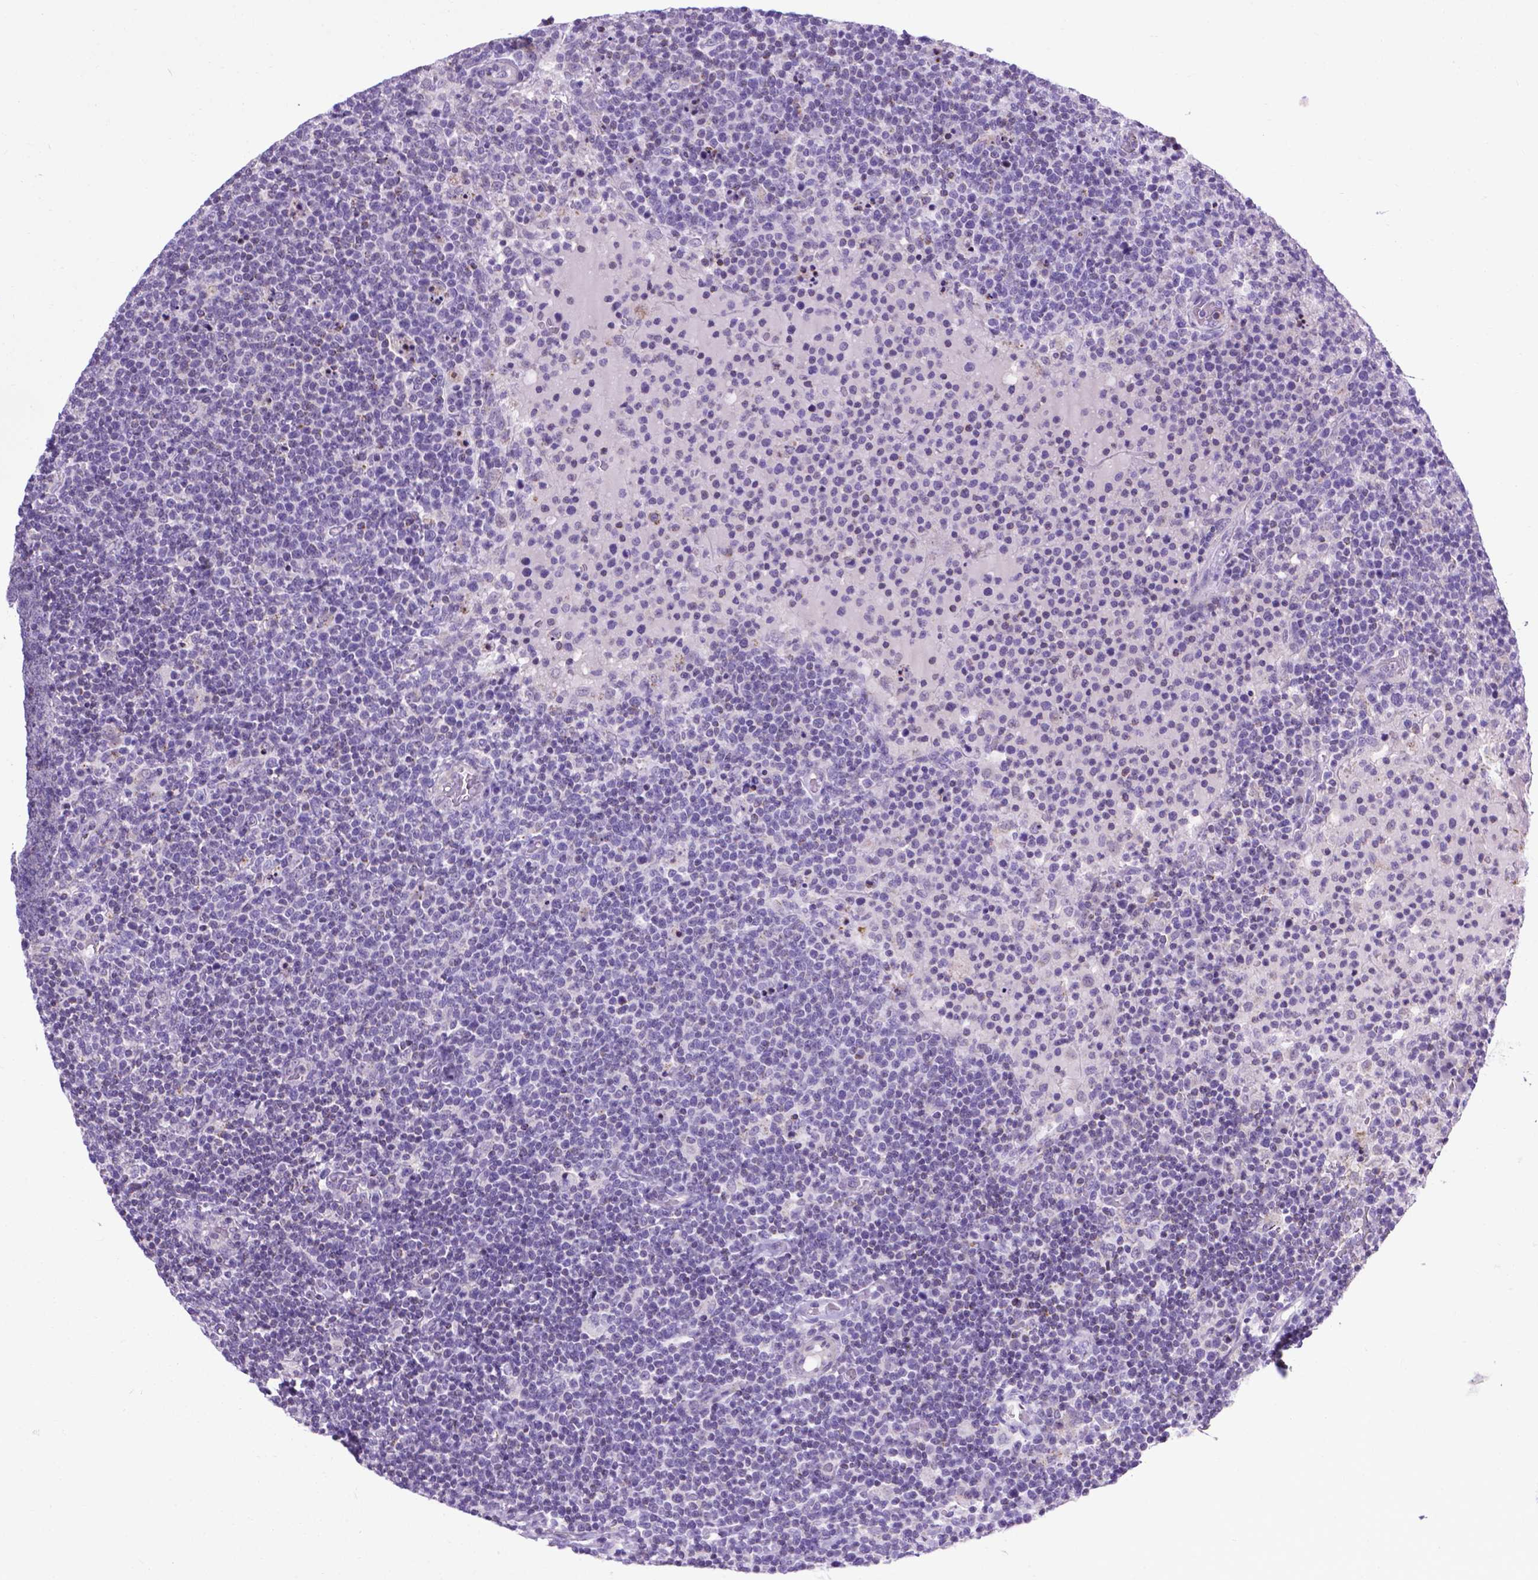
{"staining": {"intensity": "negative", "quantity": "none", "location": "none"}, "tissue": "lymphoma", "cell_type": "Tumor cells", "image_type": "cancer", "snomed": [{"axis": "morphology", "description": "Malignant lymphoma, non-Hodgkin's type, High grade"}, {"axis": "topography", "description": "Lymph node"}], "caption": "Tumor cells are negative for brown protein staining in malignant lymphoma, non-Hodgkin's type (high-grade). The staining is performed using DAB (3,3'-diaminobenzidine) brown chromogen with nuclei counter-stained in using hematoxylin.", "gene": "POU3F3", "patient": {"sex": "male", "age": 61}}